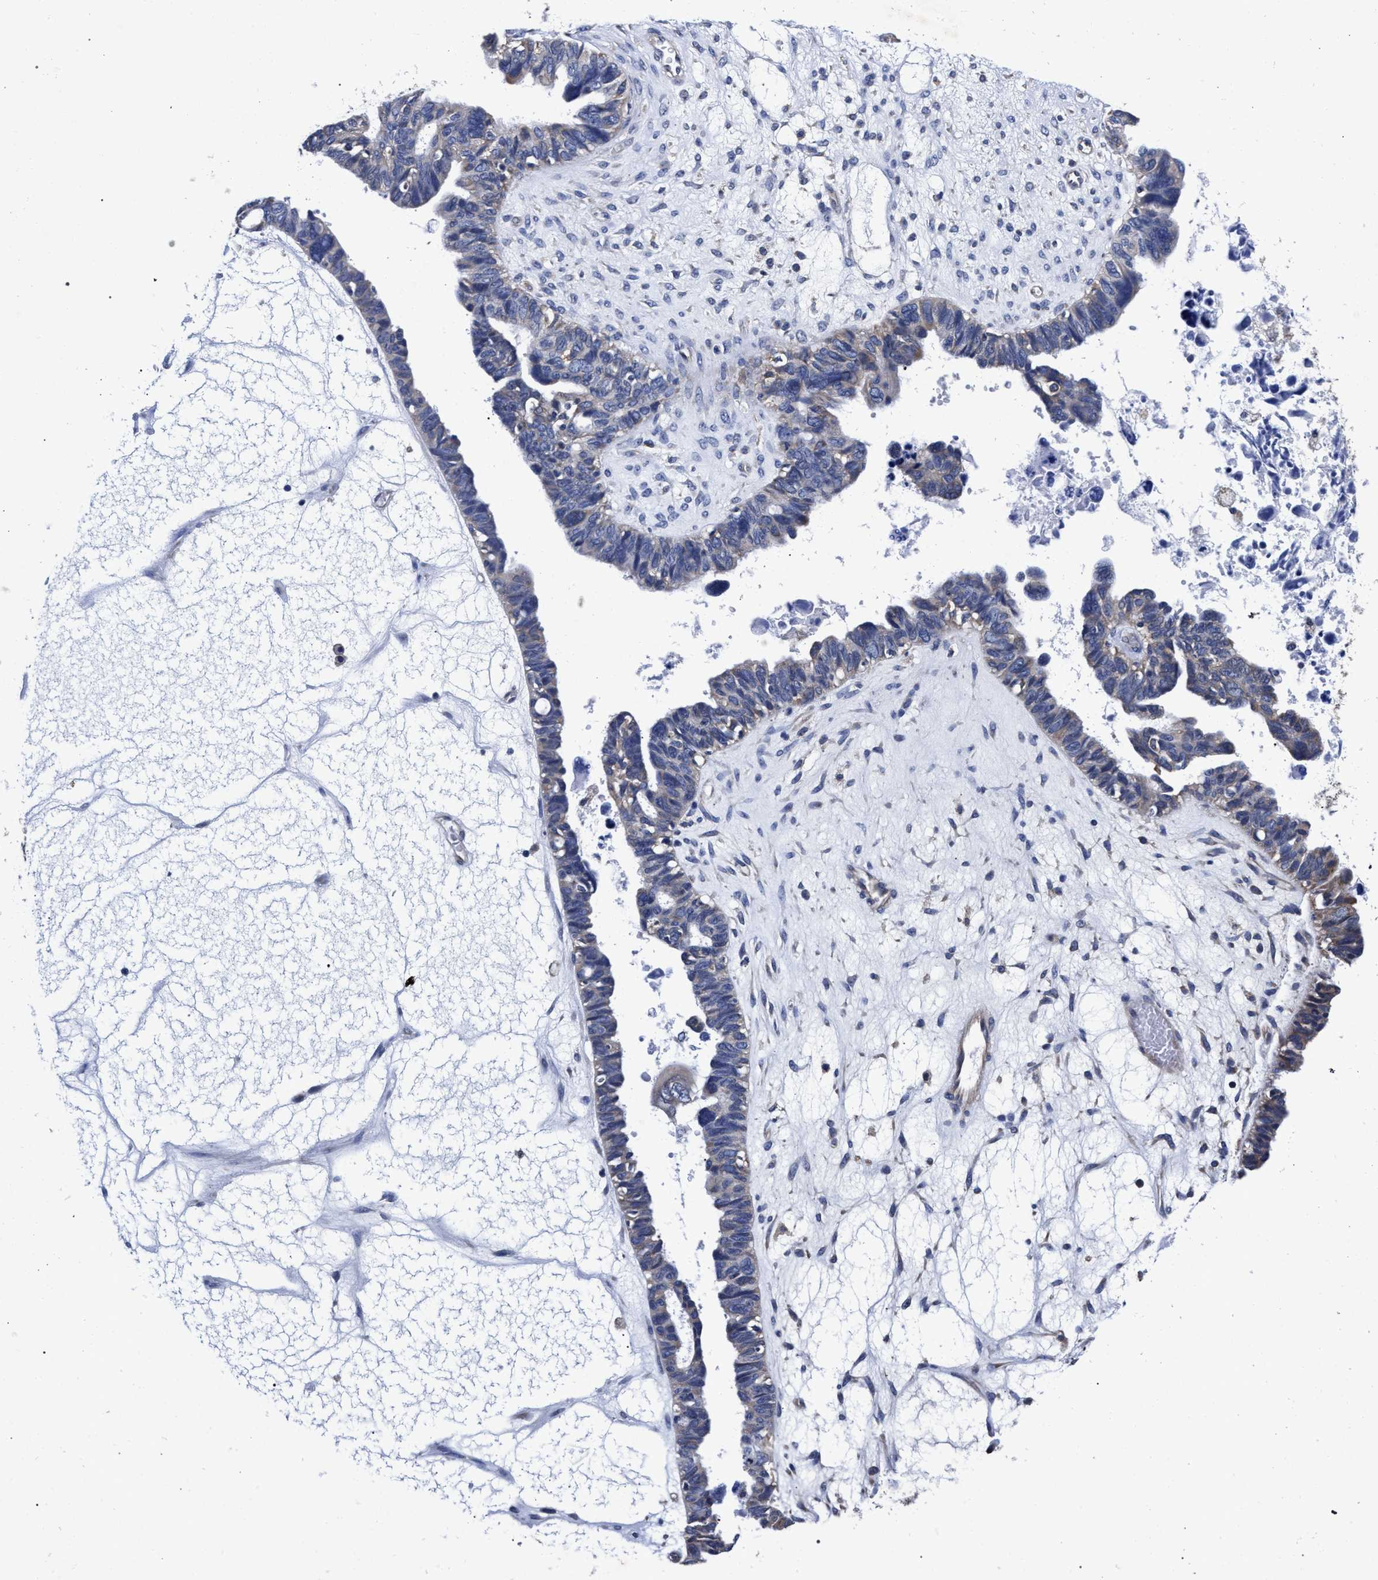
{"staining": {"intensity": "weak", "quantity": "25%-75%", "location": "cytoplasmic/membranous"}, "tissue": "ovarian cancer", "cell_type": "Tumor cells", "image_type": "cancer", "snomed": [{"axis": "morphology", "description": "Cystadenocarcinoma, serous, NOS"}, {"axis": "topography", "description": "Ovary"}], "caption": "Human ovarian cancer stained with a brown dye exhibits weak cytoplasmic/membranous positive positivity in about 25%-75% of tumor cells.", "gene": "CFAP95", "patient": {"sex": "female", "age": 79}}